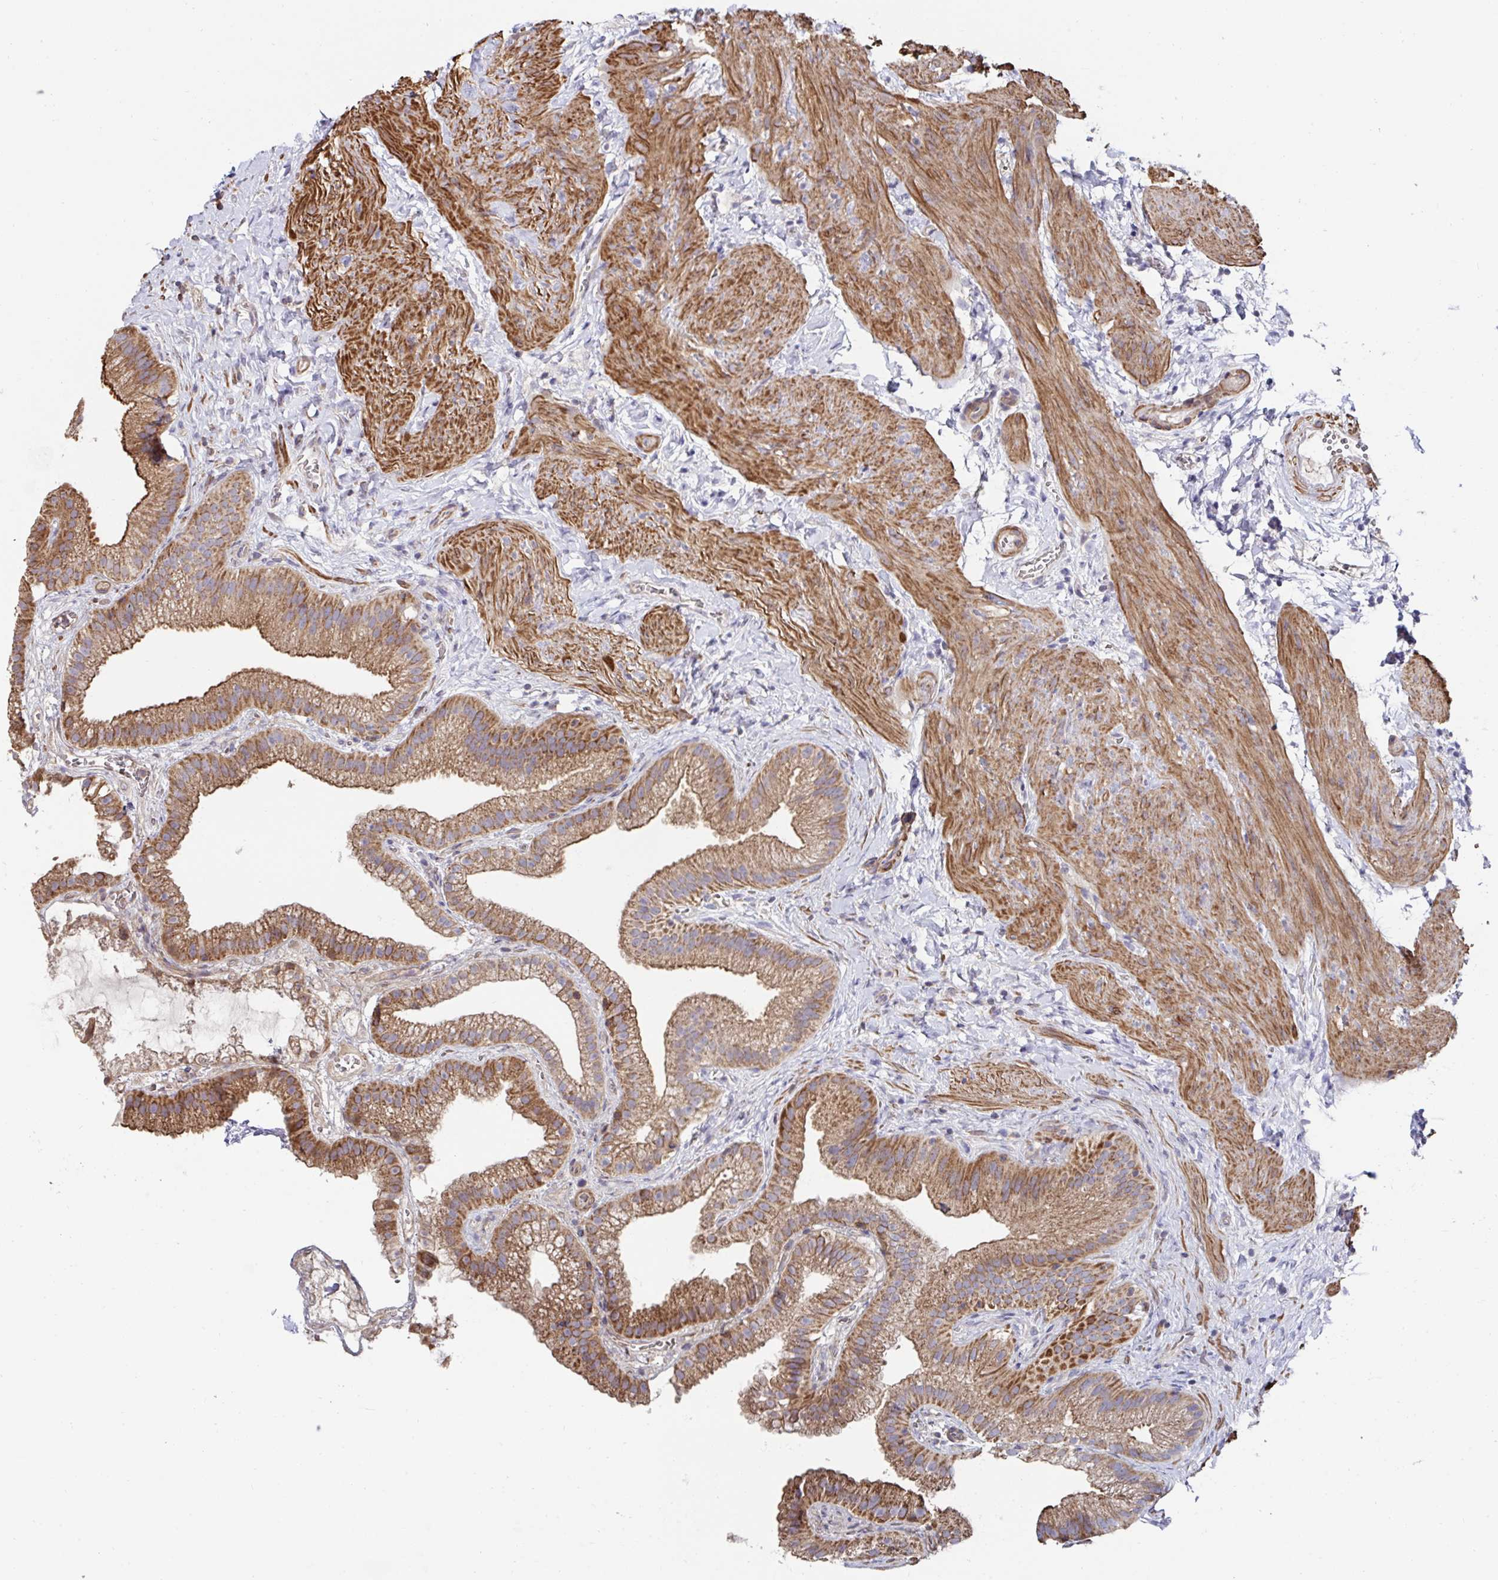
{"staining": {"intensity": "moderate", "quantity": ">75%", "location": "cytoplasmic/membranous"}, "tissue": "gallbladder", "cell_type": "Glandular cells", "image_type": "normal", "snomed": [{"axis": "morphology", "description": "Normal tissue, NOS"}, {"axis": "topography", "description": "Gallbladder"}], "caption": "Protein expression analysis of unremarkable gallbladder shows moderate cytoplasmic/membranous expression in about >75% of glandular cells.", "gene": "DZANK1", "patient": {"sex": "female", "age": 63}}